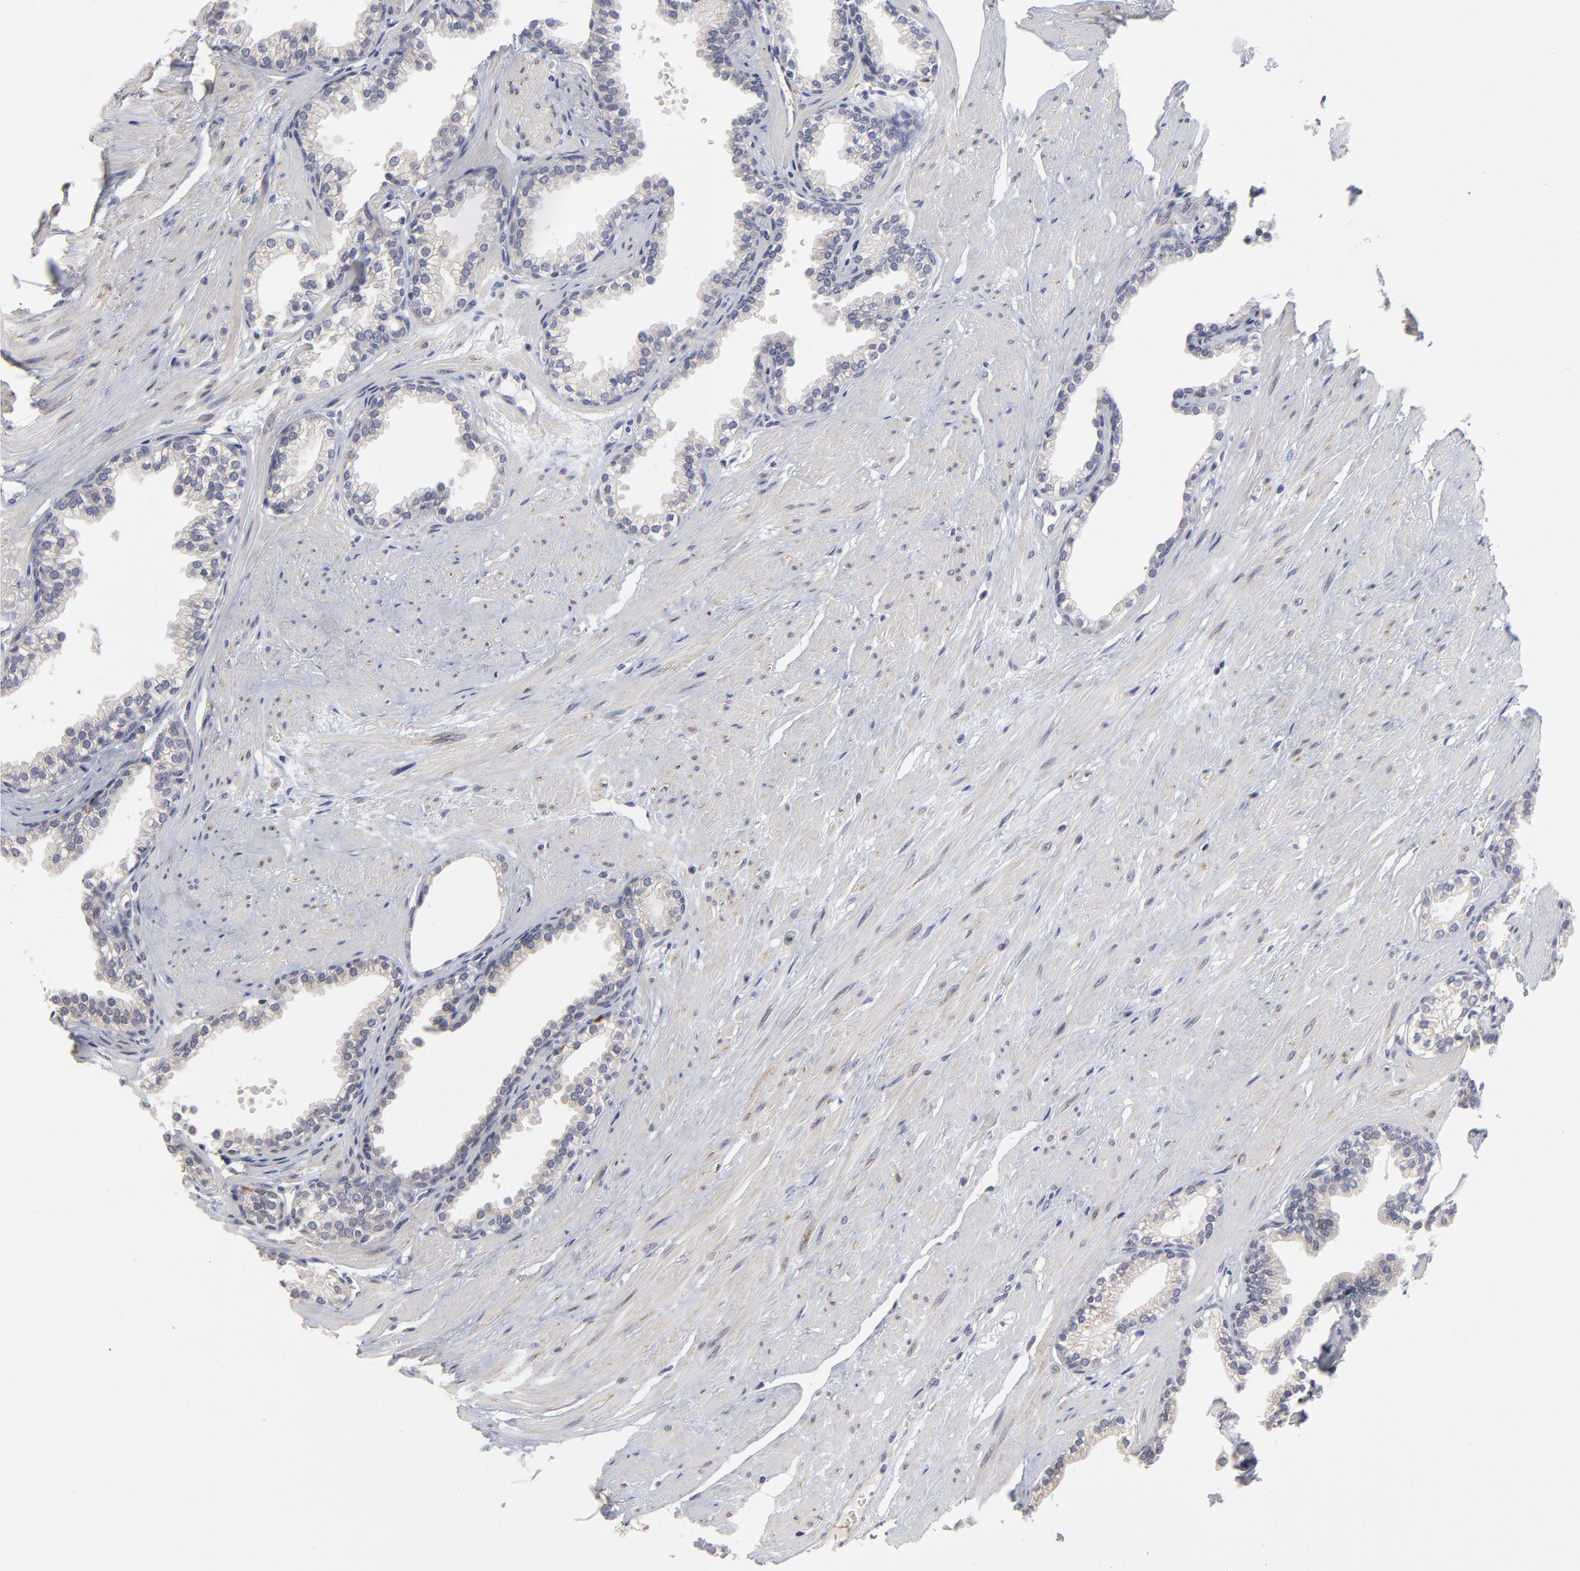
{"staining": {"intensity": "negative", "quantity": "none", "location": "none"}, "tissue": "prostate", "cell_type": "Glandular cells", "image_type": "normal", "snomed": [{"axis": "morphology", "description": "Normal tissue, NOS"}, {"axis": "topography", "description": "Prostate"}], "caption": "Glandular cells show no significant protein expression in benign prostate.", "gene": "MAGEA10", "patient": {"sex": "male", "age": 64}}